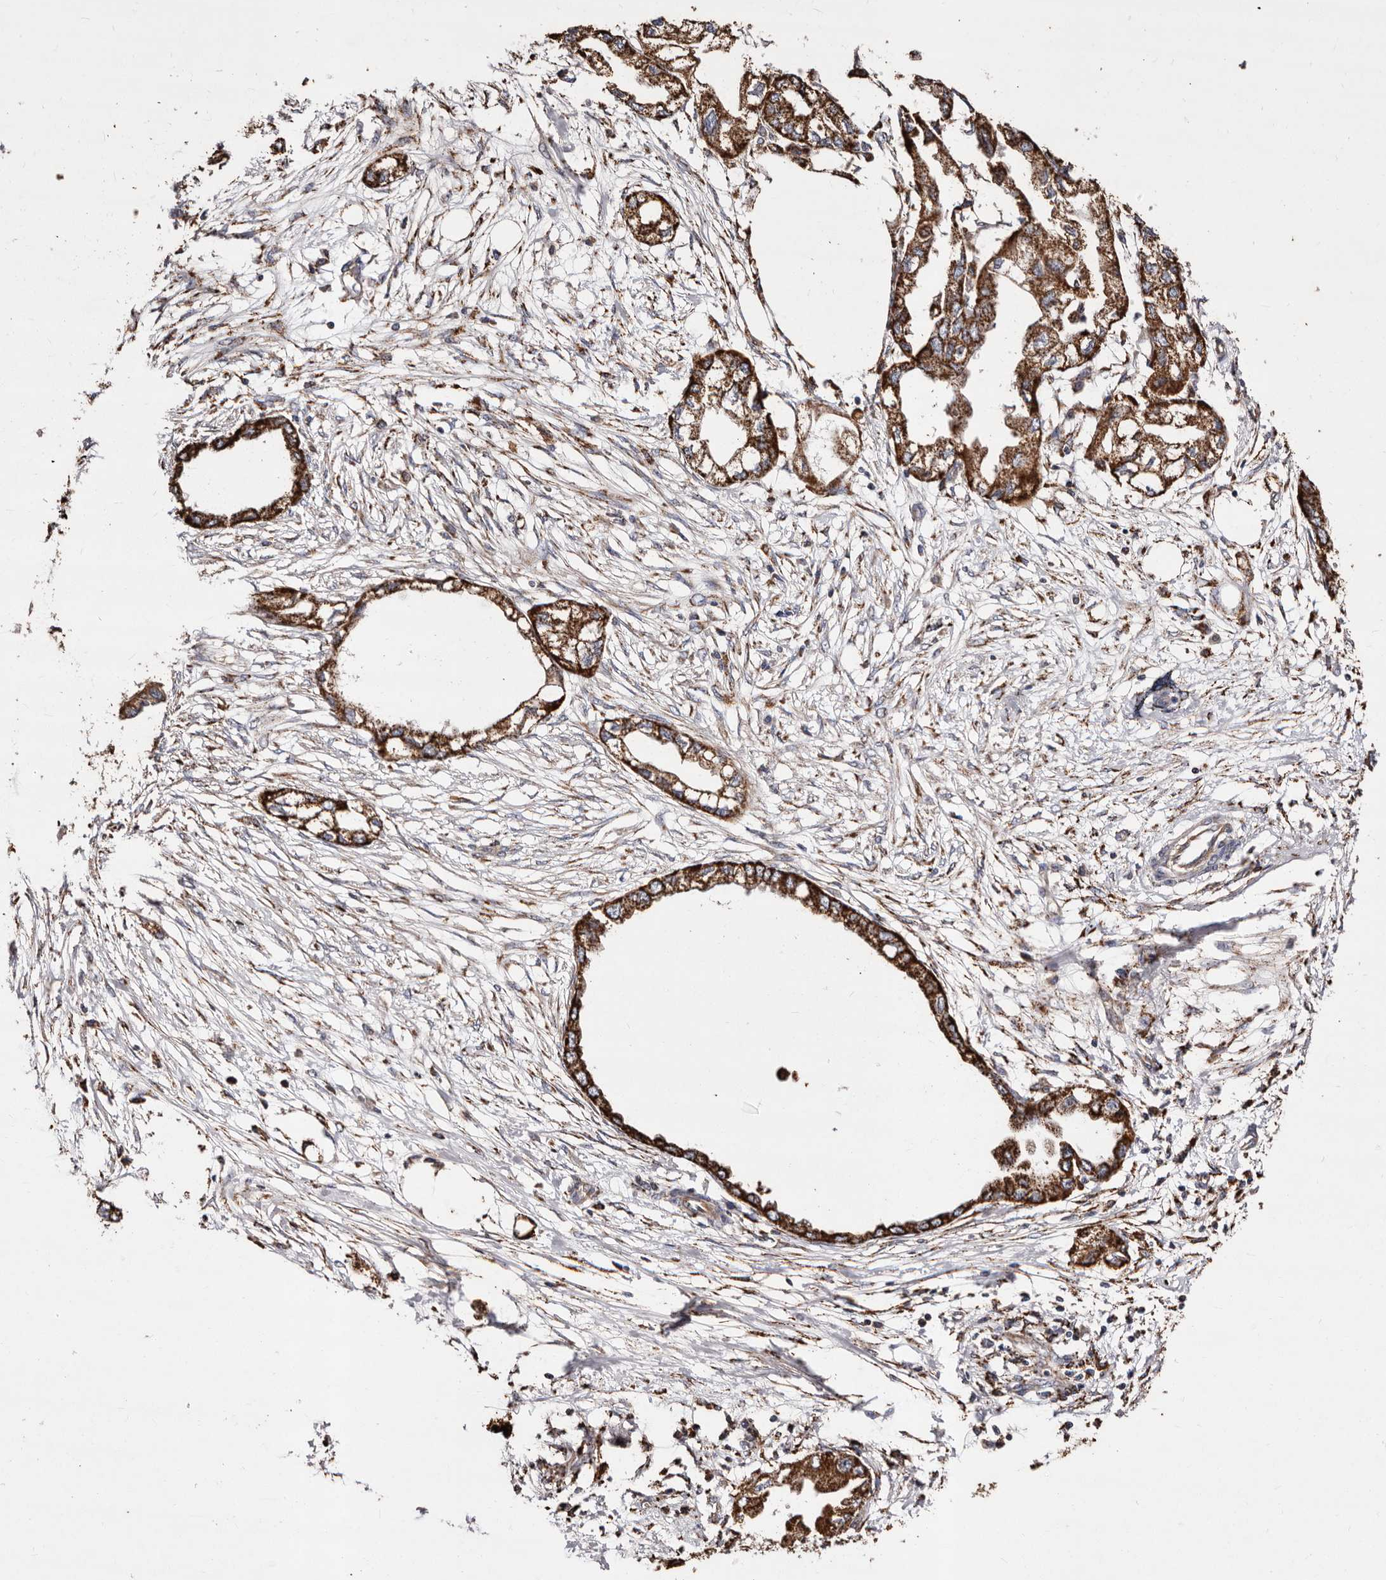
{"staining": {"intensity": "strong", "quantity": ">75%", "location": "cytoplasmic/membranous"}, "tissue": "endometrial cancer", "cell_type": "Tumor cells", "image_type": "cancer", "snomed": [{"axis": "morphology", "description": "Adenocarcinoma, NOS"}, {"axis": "morphology", "description": "Adenocarcinoma, metastatic, NOS"}, {"axis": "topography", "description": "Adipose tissue"}, {"axis": "topography", "description": "Endometrium"}], "caption": "An IHC photomicrograph of neoplastic tissue is shown. Protein staining in brown highlights strong cytoplasmic/membranous positivity in endometrial adenocarcinoma within tumor cells.", "gene": "LUZP1", "patient": {"sex": "female", "age": 67}}